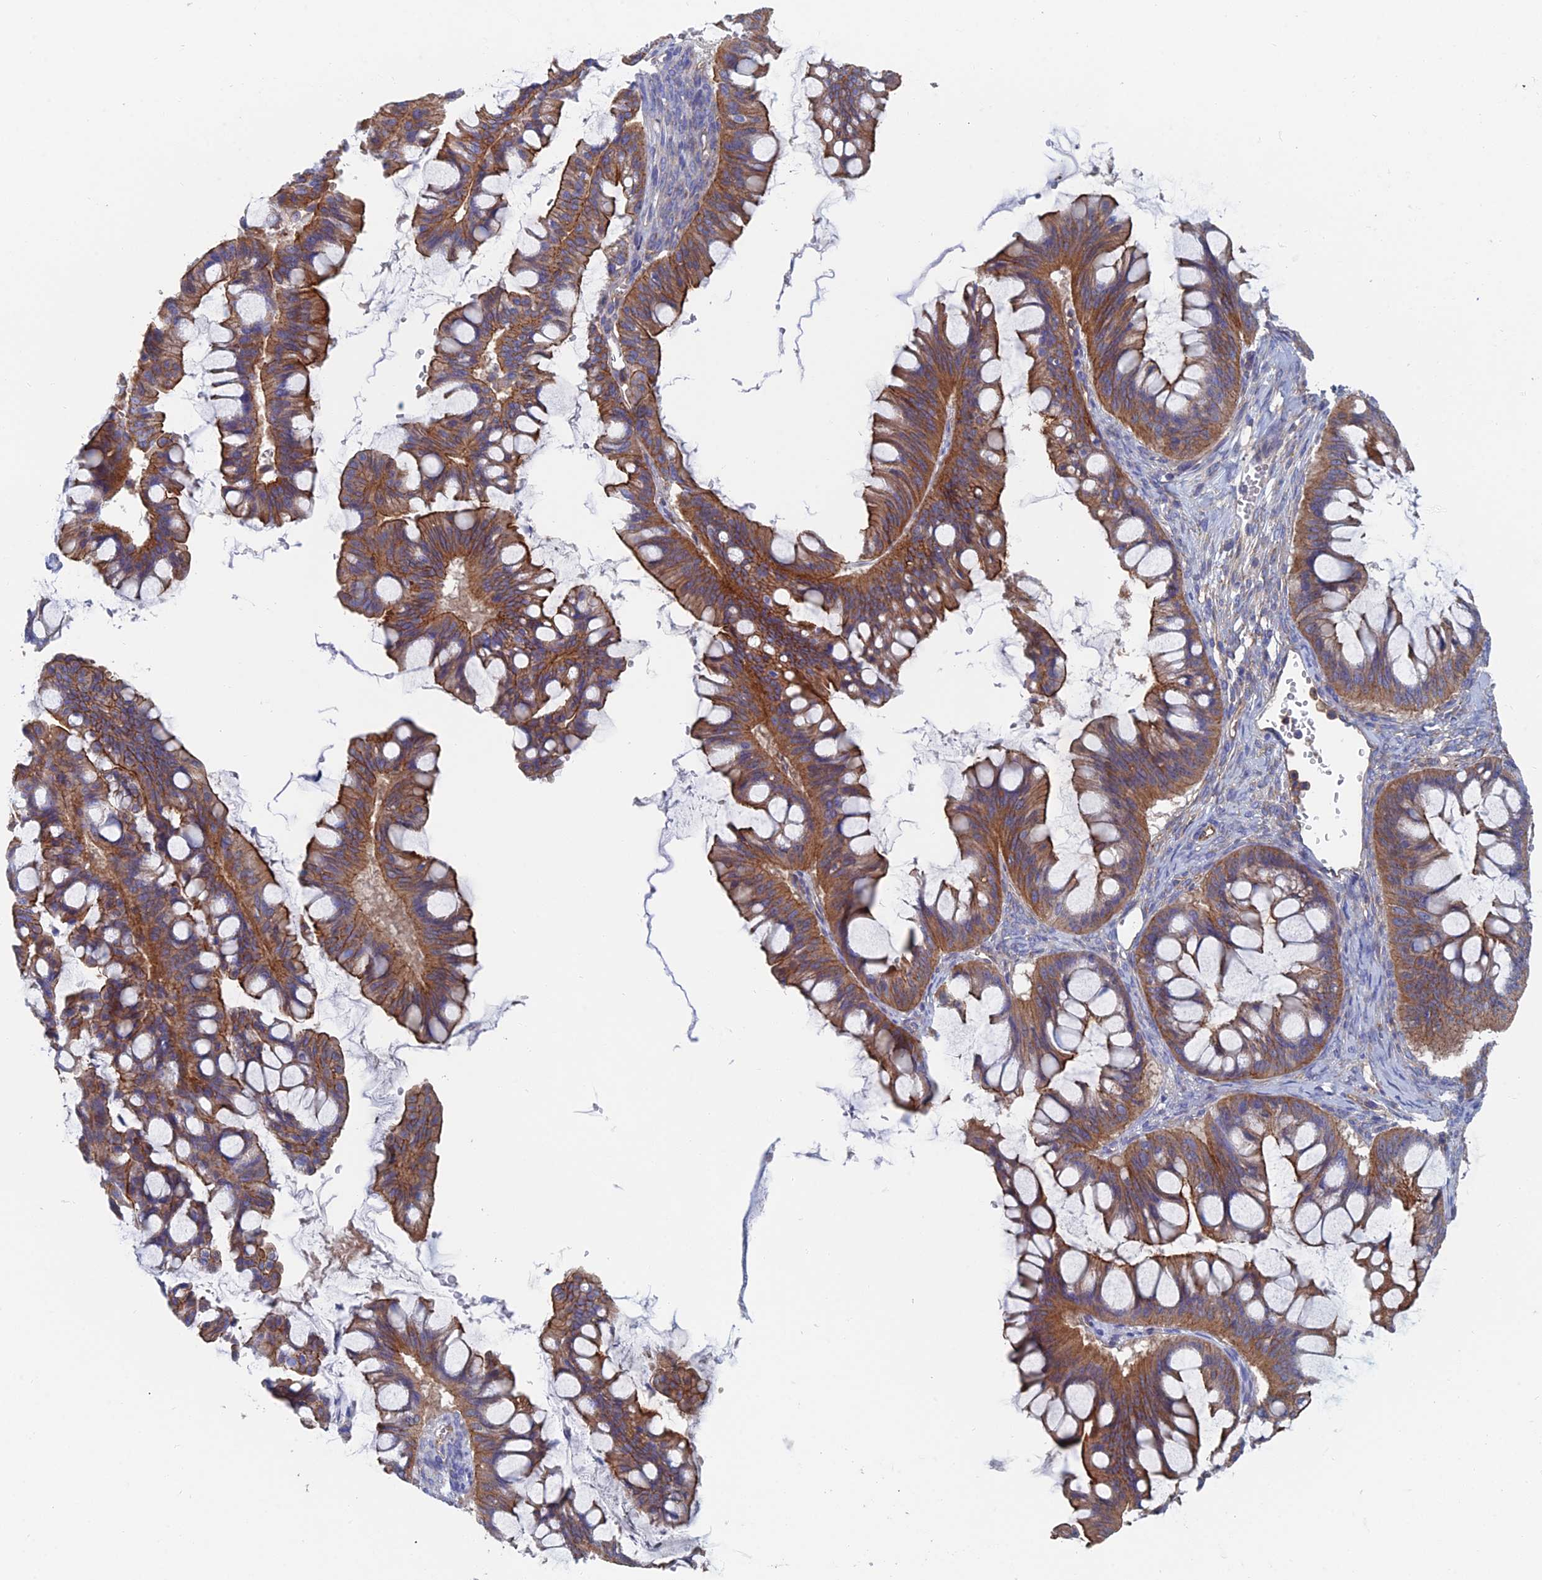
{"staining": {"intensity": "moderate", "quantity": ">75%", "location": "cytoplasmic/membranous"}, "tissue": "ovarian cancer", "cell_type": "Tumor cells", "image_type": "cancer", "snomed": [{"axis": "morphology", "description": "Cystadenocarcinoma, mucinous, NOS"}, {"axis": "topography", "description": "Ovary"}], "caption": "The histopathology image exhibits immunohistochemical staining of ovarian cancer. There is moderate cytoplasmic/membranous expression is identified in approximately >75% of tumor cells. Immunohistochemistry stains the protein in brown and the nuclei are stained blue.", "gene": "SNX11", "patient": {"sex": "female", "age": 73}}